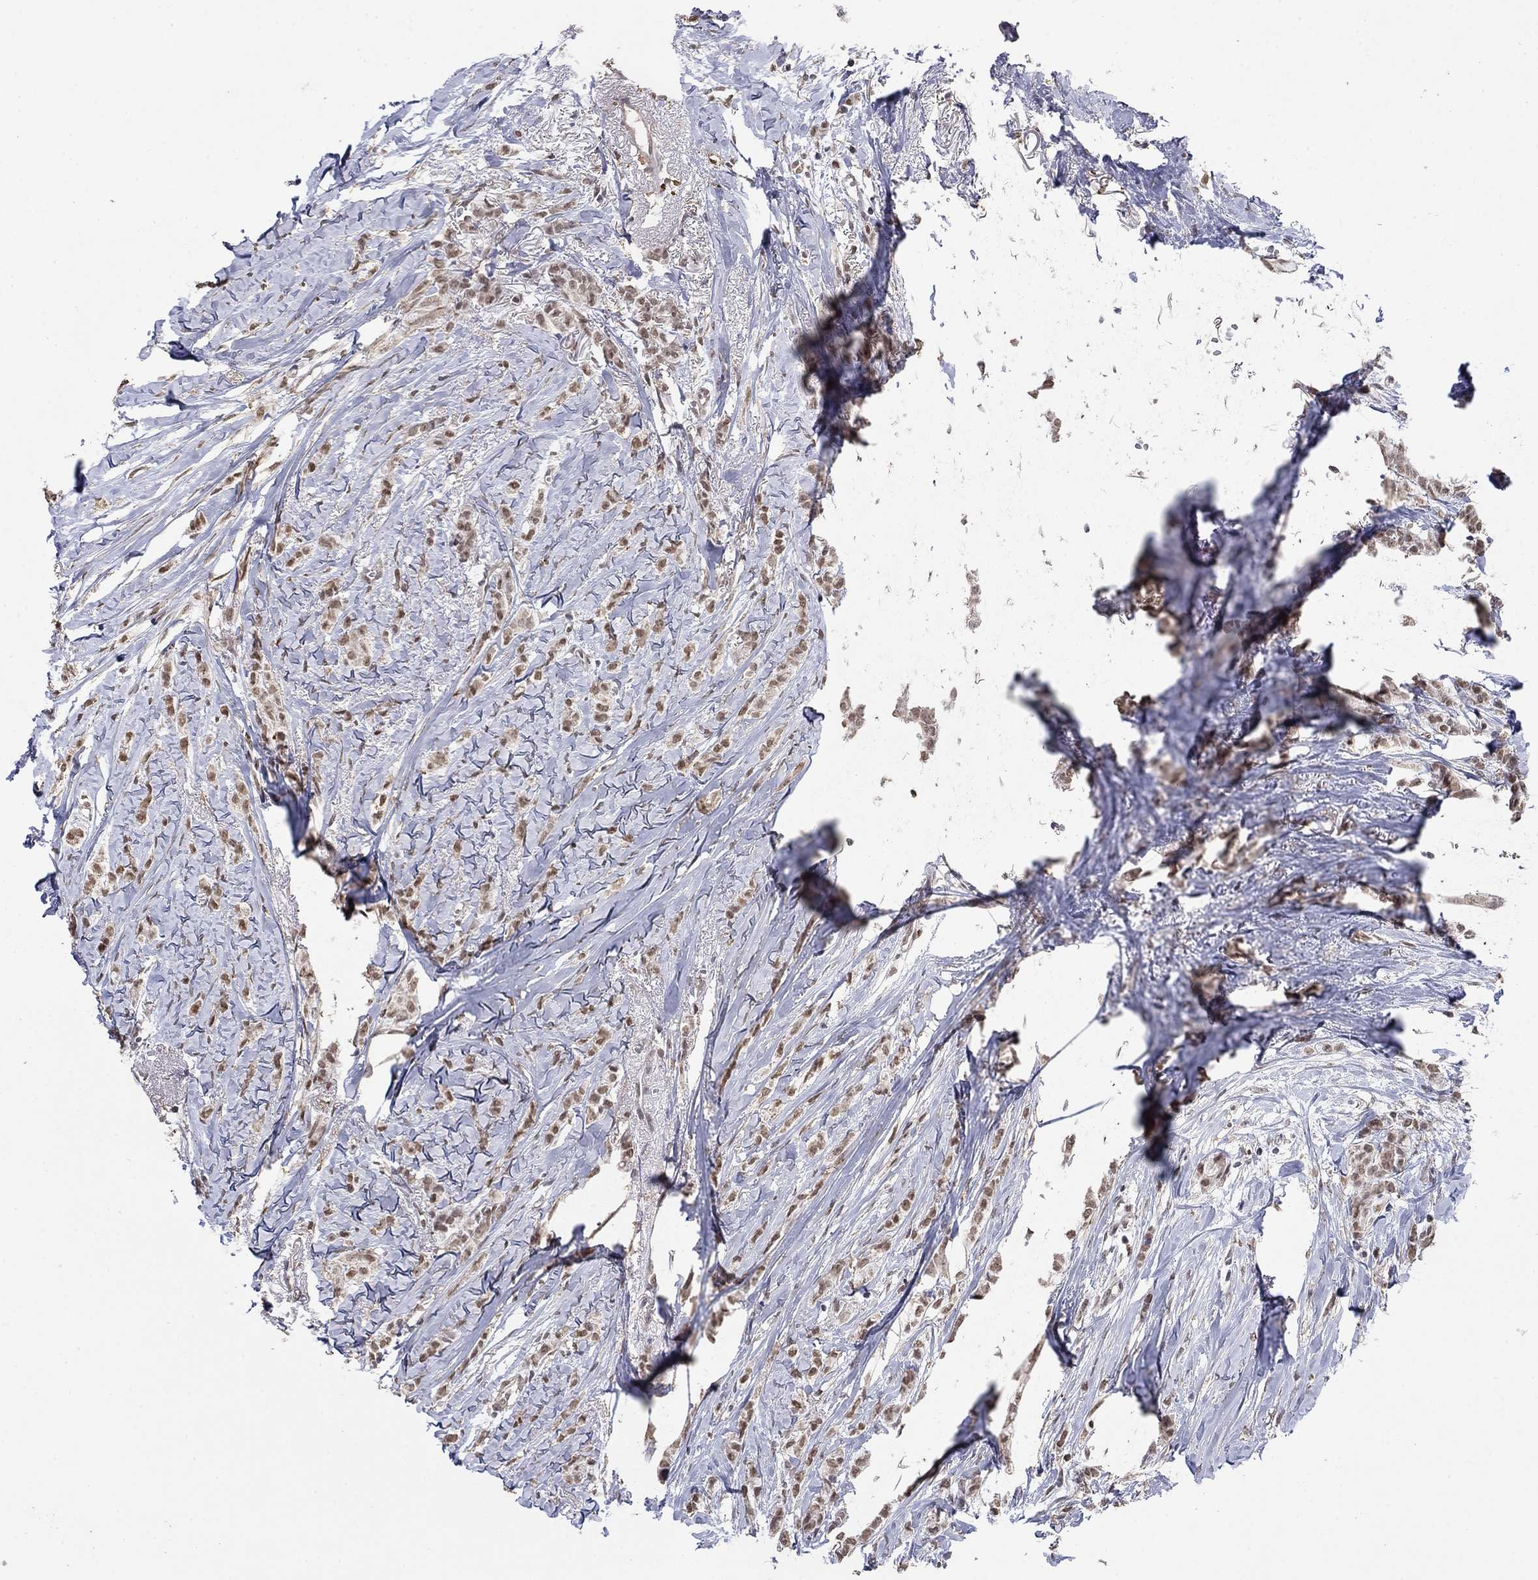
{"staining": {"intensity": "weak", "quantity": ">75%", "location": "nuclear"}, "tissue": "breast cancer", "cell_type": "Tumor cells", "image_type": "cancer", "snomed": [{"axis": "morphology", "description": "Duct carcinoma"}, {"axis": "topography", "description": "Breast"}], "caption": "Protein expression analysis of breast cancer (intraductal carcinoma) reveals weak nuclear staining in about >75% of tumor cells.", "gene": "GRIA3", "patient": {"sex": "female", "age": 85}}